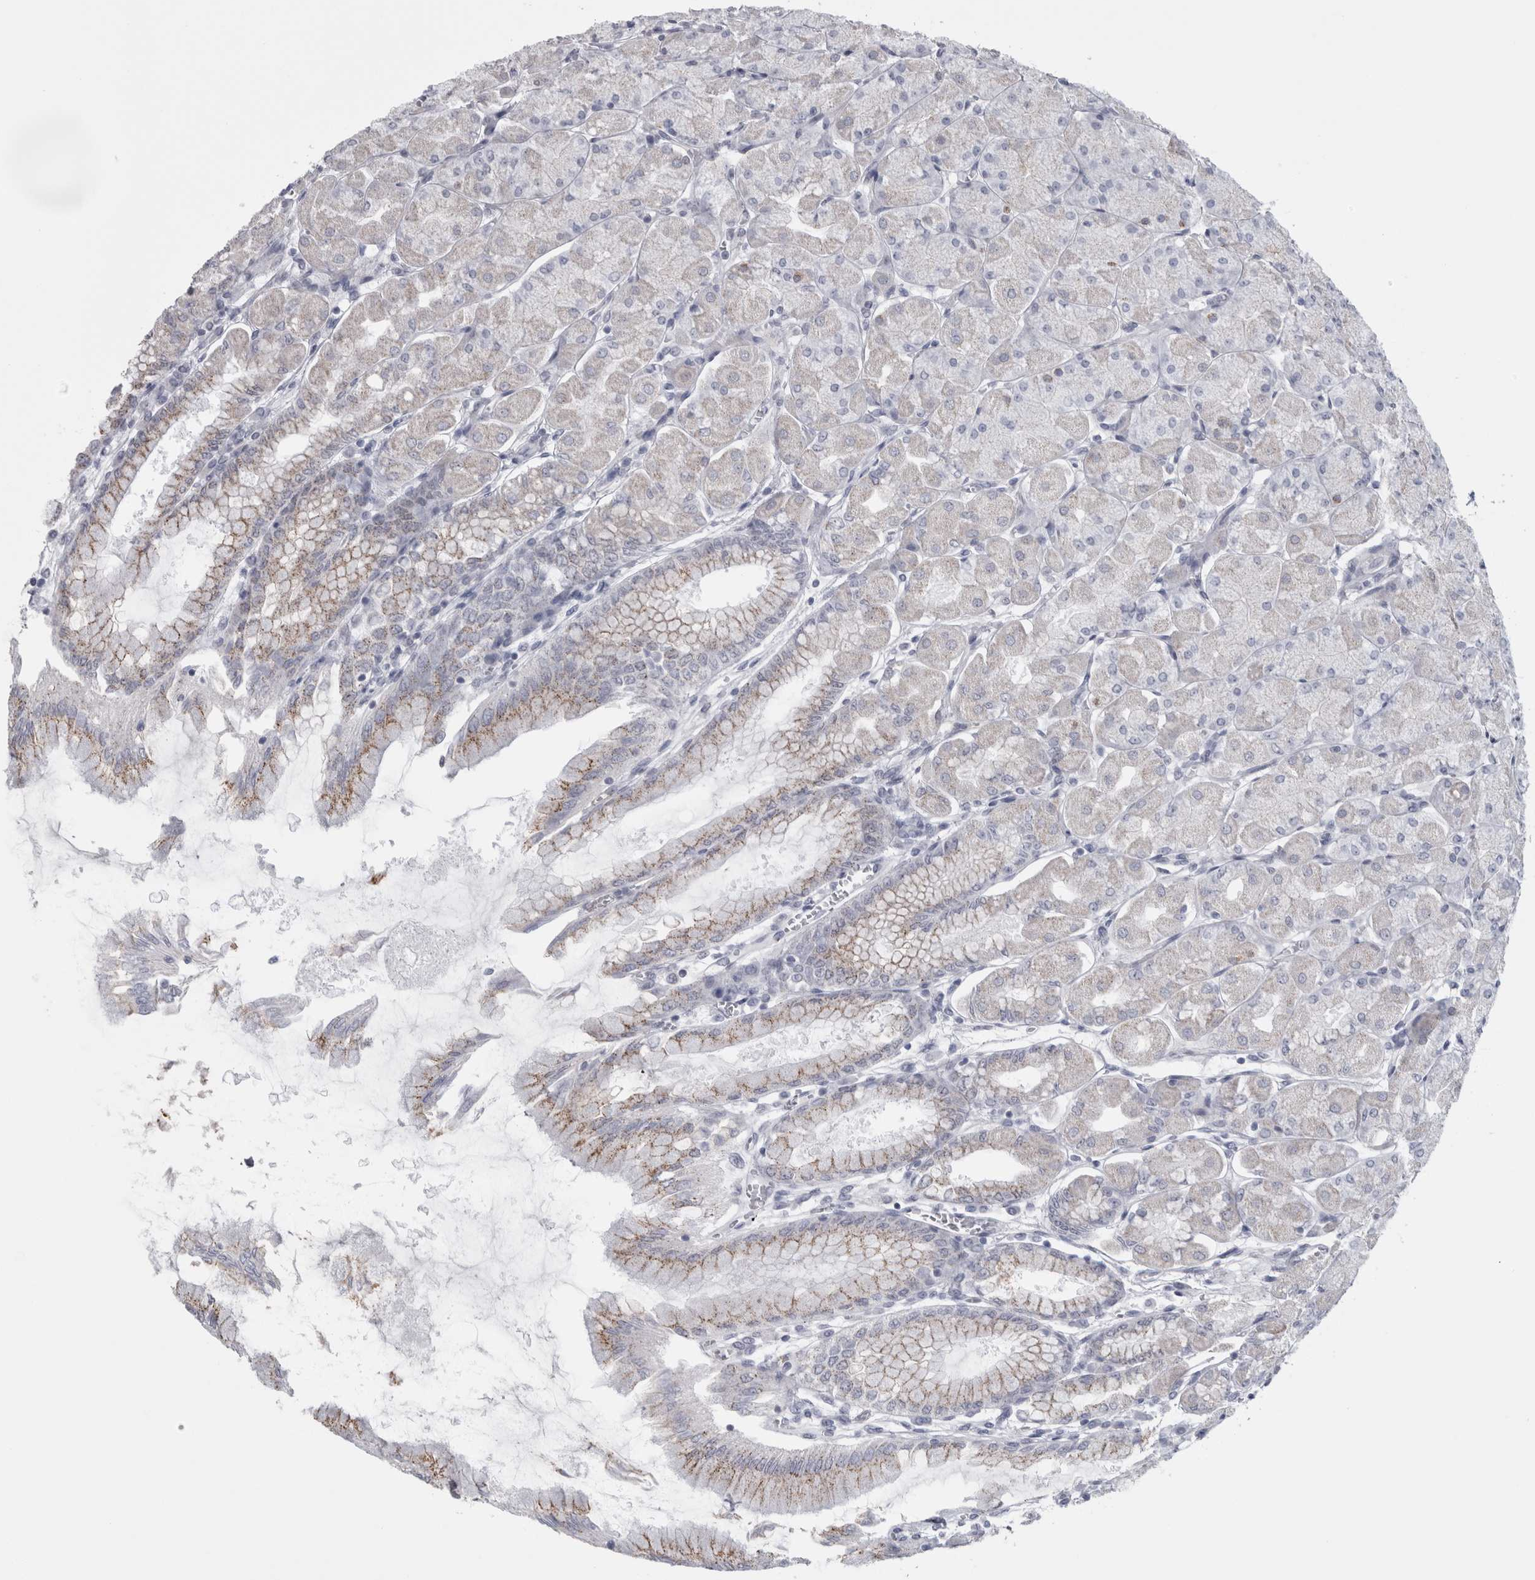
{"staining": {"intensity": "moderate", "quantity": "25%-75%", "location": "cytoplasmic/membranous"}, "tissue": "stomach", "cell_type": "Glandular cells", "image_type": "normal", "snomed": [{"axis": "morphology", "description": "Normal tissue, NOS"}, {"axis": "topography", "description": "Stomach, upper"}], "caption": "Immunohistochemical staining of benign human stomach demonstrates medium levels of moderate cytoplasmic/membranous expression in approximately 25%-75% of glandular cells.", "gene": "PLIN1", "patient": {"sex": "female", "age": 56}}